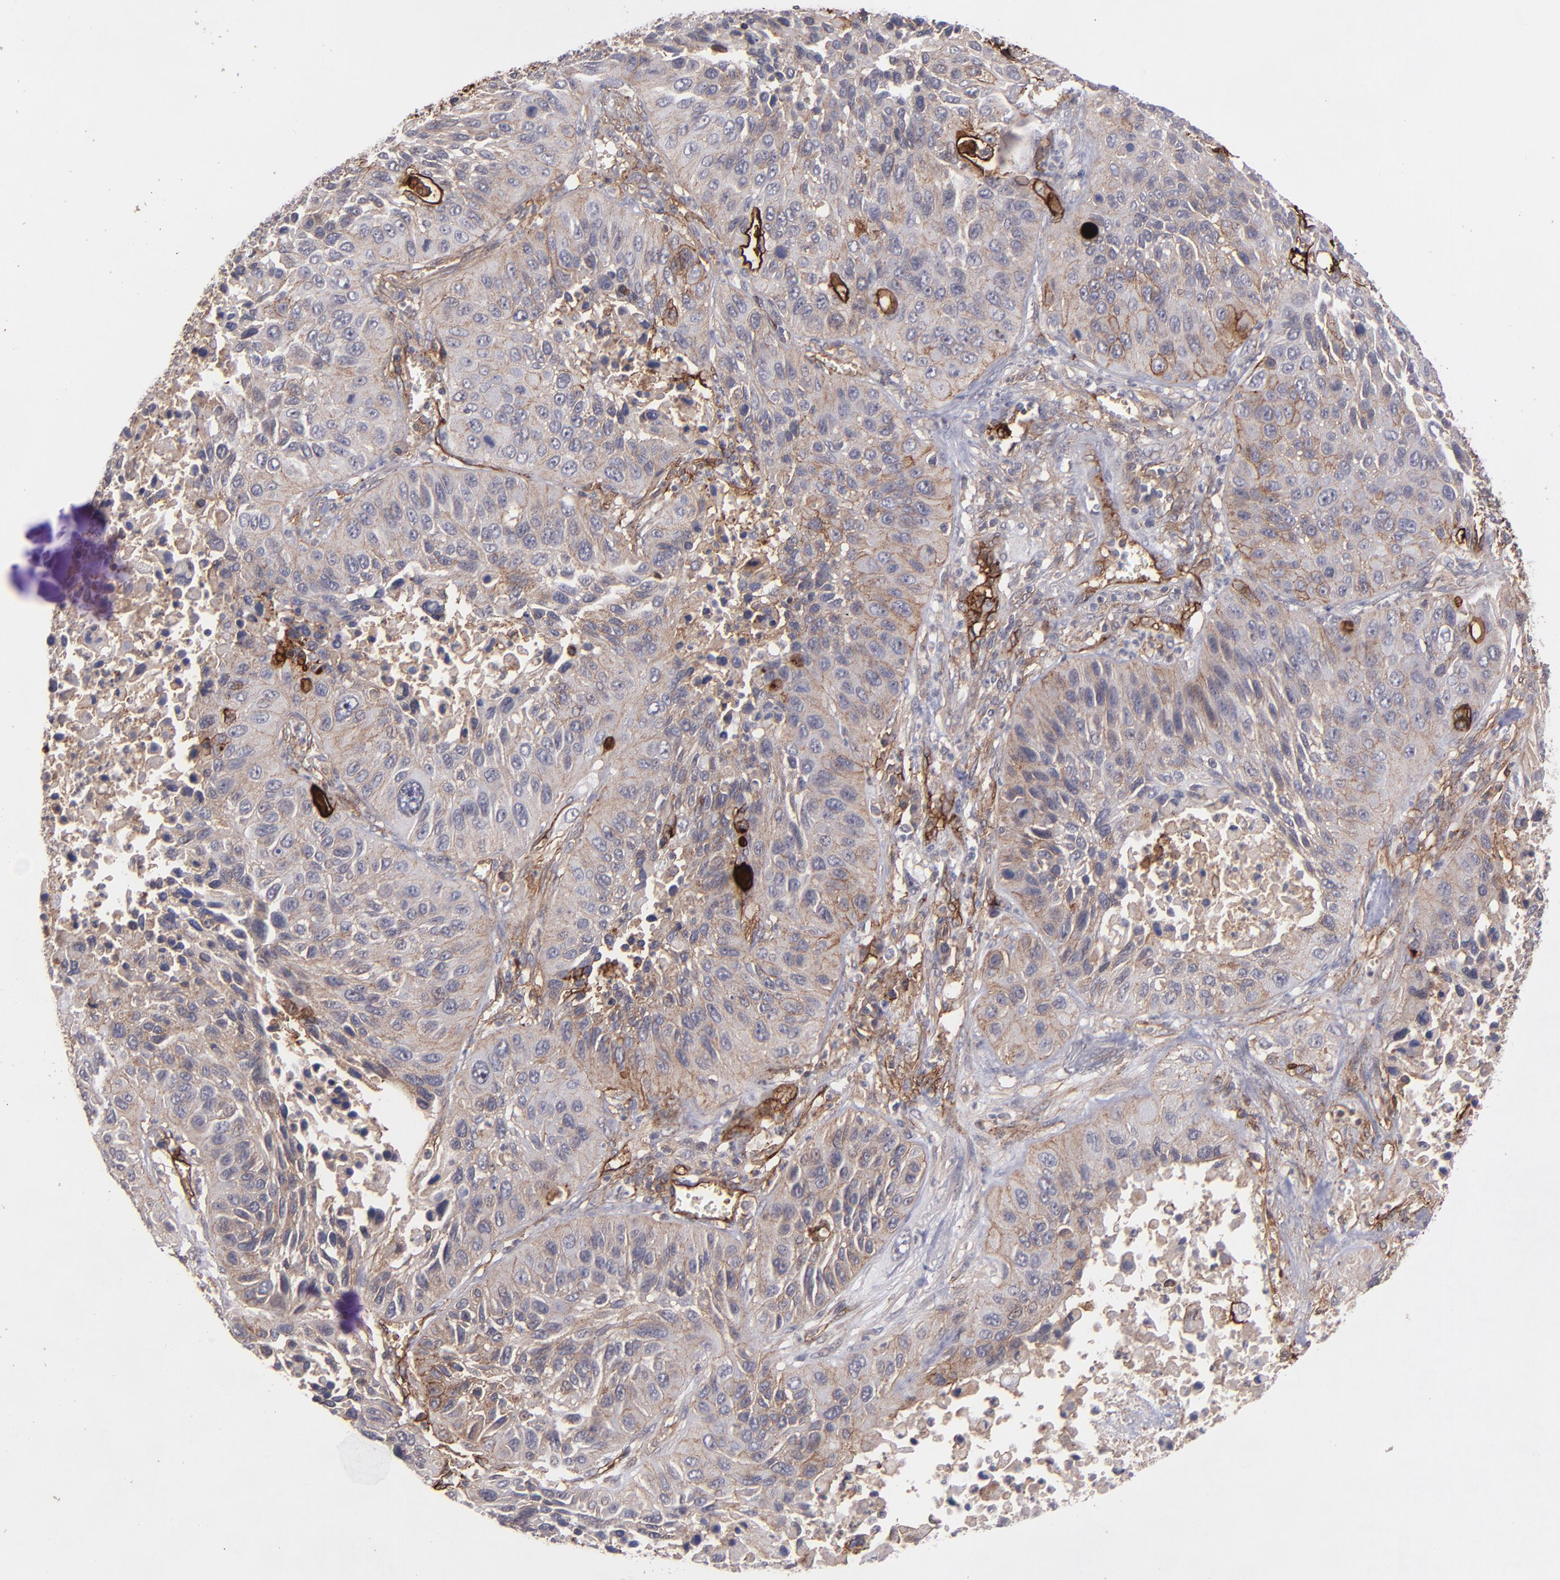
{"staining": {"intensity": "moderate", "quantity": "25%-75%", "location": "cytoplasmic/membranous"}, "tissue": "lung cancer", "cell_type": "Tumor cells", "image_type": "cancer", "snomed": [{"axis": "morphology", "description": "Squamous cell carcinoma, NOS"}, {"axis": "topography", "description": "Lung"}], "caption": "Immunohistochemistry (IHC) histopathology image of neoplastic tissue: human lung squamous cell carcinoma stained using IHC exhibits medium levels of moderate protein expression localized specifically in the cytoplasmic/membranous of tumor cells, appearing as a cytoplasmic/membranous brown color.", "gene": "ICAM1", "patient": {"sex": "female", "age": 76}}